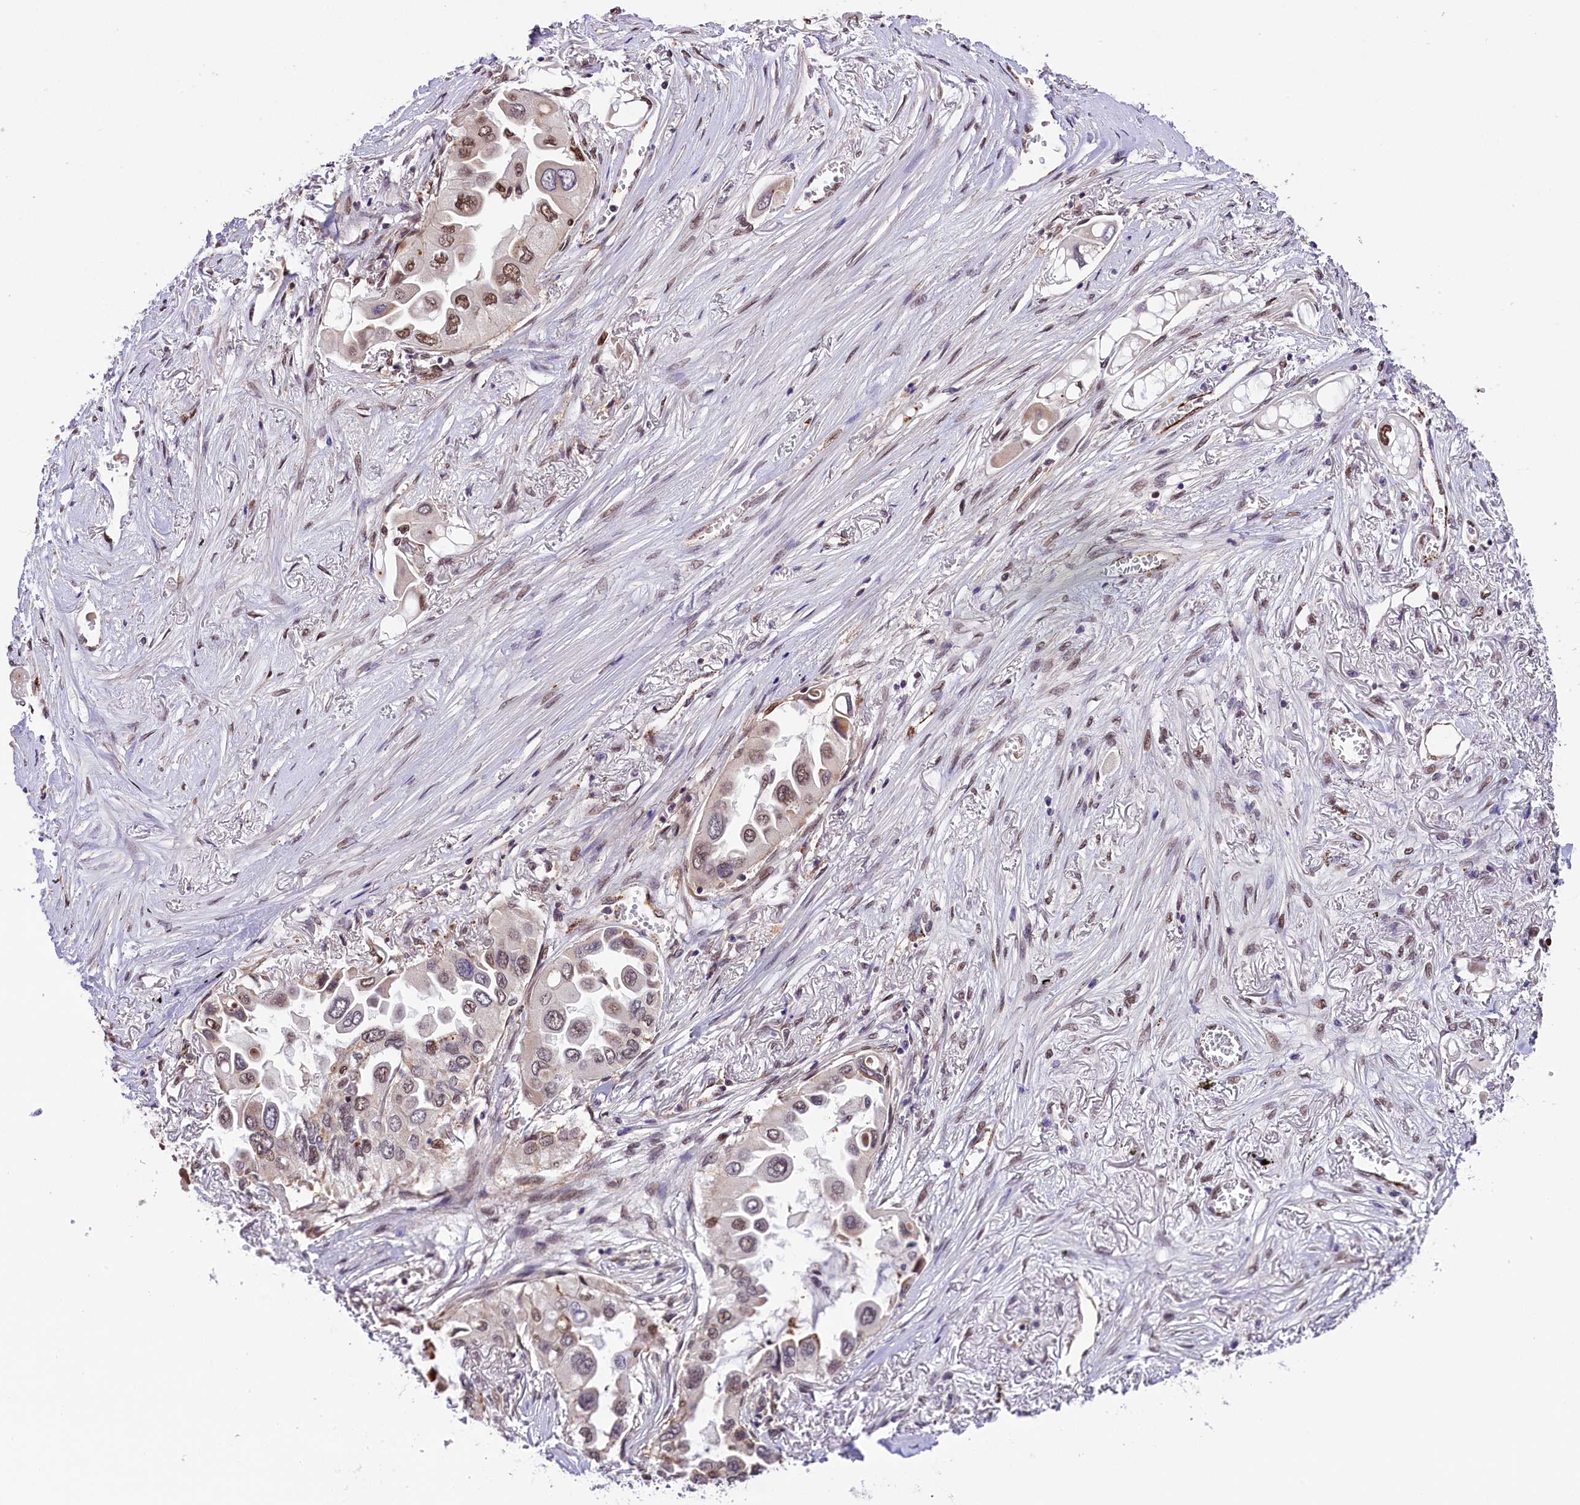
{"staining": {"intensity": "moderate", "quantity": "25%-75%", "location": "nuclear"}, "tissue": "lung cancer", "cell_type": "Tumor cells", "image_type": "cancer", "snomed": [{"axis": "morphology", "description": "Adenocarcinoma, NOS"}, {"axis": "topography", "description": "Lung"}], "caption": "Protein staining displays moderate nuclear staining in approximately 25%-75% of tumor cells in lung cancer (adenocarcinoma).", "gene": "MRPL54", "patient": {"sex": "female", "age": 76}}